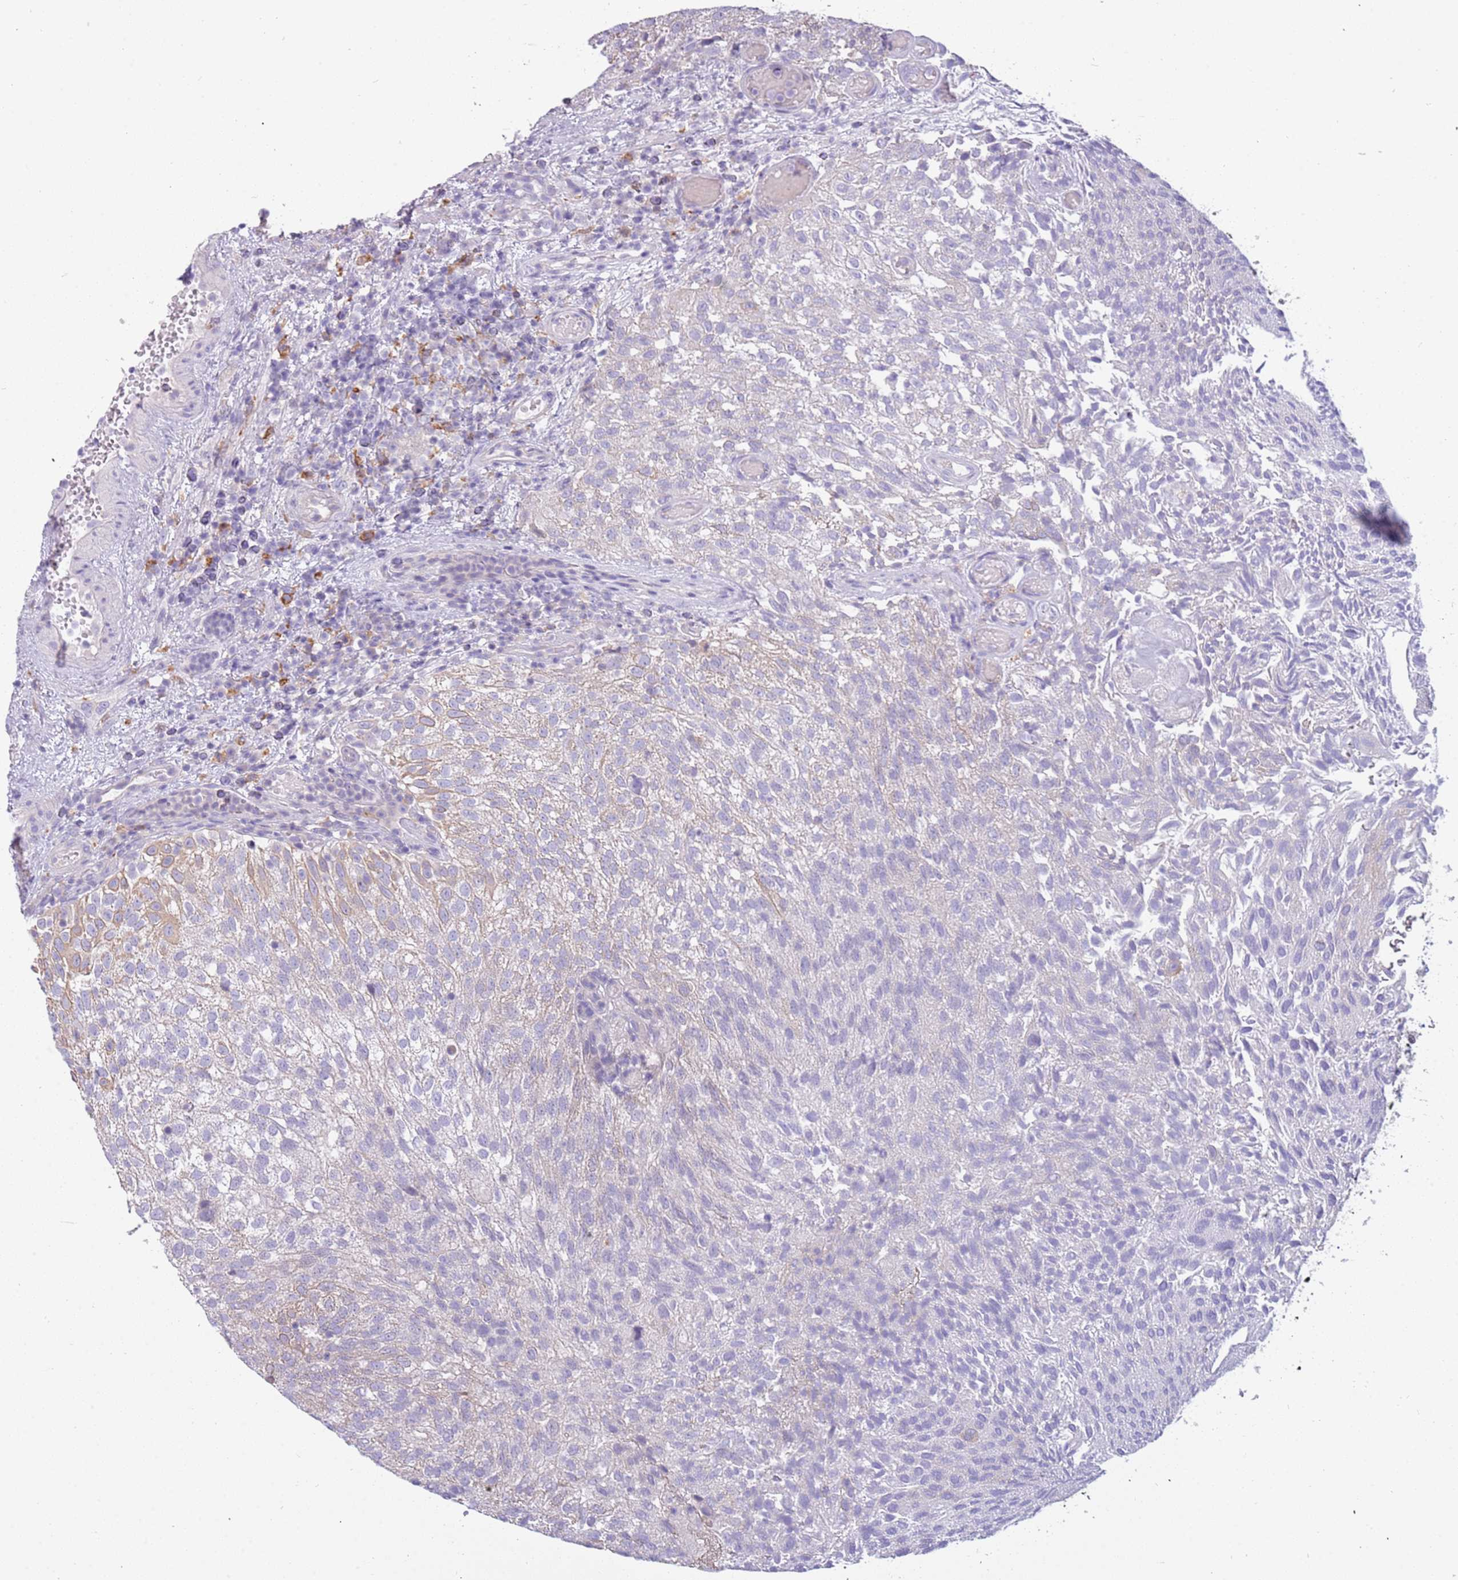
{"staining": {"intensity": "weak", "quantity": "<25%", "location": "cytoplasmic/membranous"}, "tissue": "urothelial cancer", "cell_type": "Tumor cells", "image_type": "cancer", "snomed": [{"axis": "morphology", "description": "Urothelial carcinoma, Low grade"}, {"axis": "topography", "description": "Urinary bladder"}], "caption": "High magnification brightfield microscopy of urothelial cancer stained with DAB (3,3'-diaminobenzidine) (brown) and counterstained with hematoxylin (blue): tumor cells show no significant staining. (Stains: DAB IHC with hematoxylin counter stain, Microscopy: brightfield microscopy at high magnification).", "gene": "RHCG", "patient": {"sex": "male", "age": 78}}